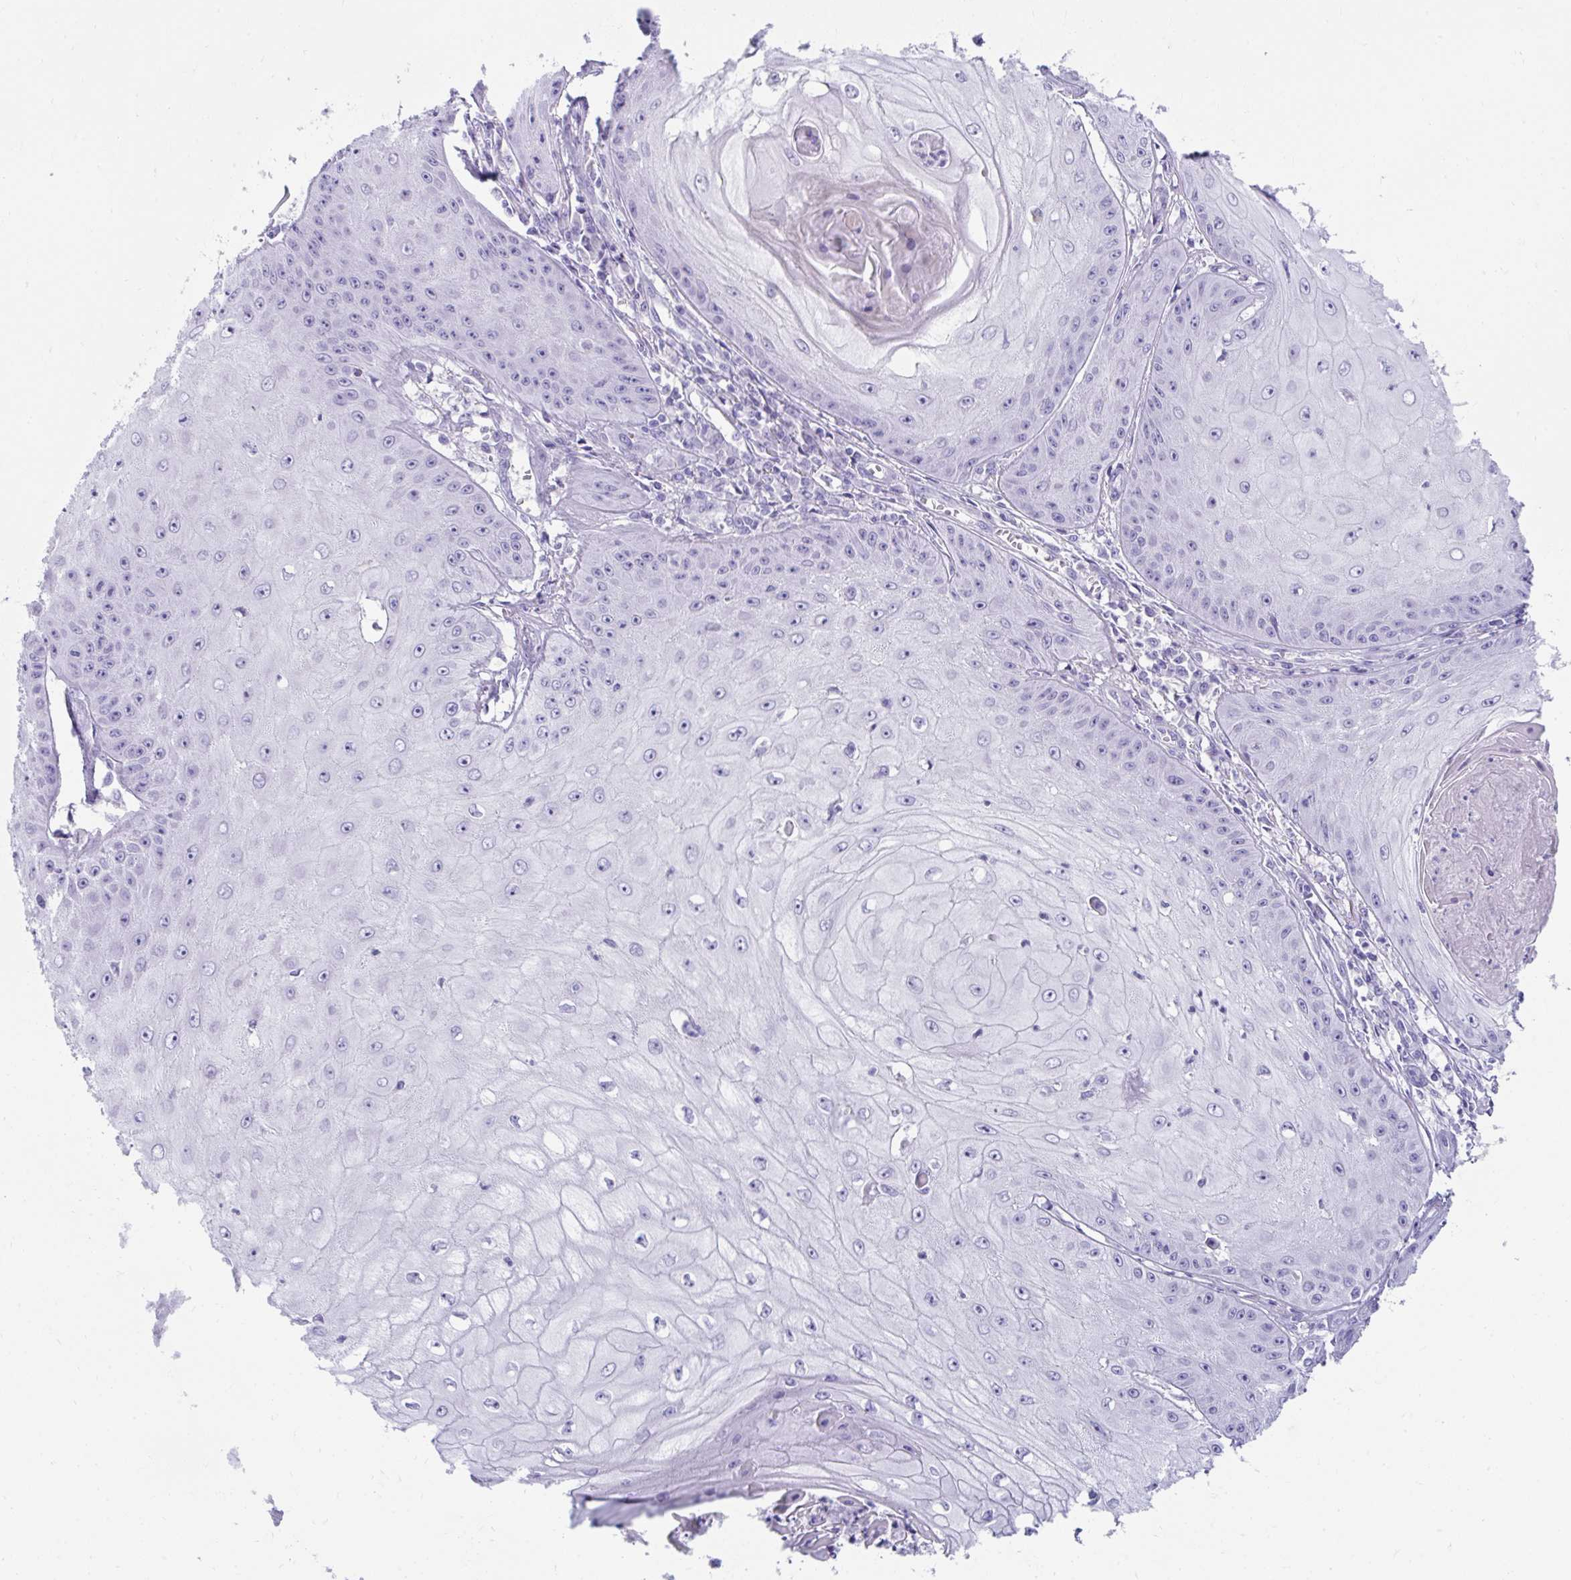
{"staining": {"intensity": "negative", "quantity": "none", "location": "none"}, "tissue": "skin cancer", "cell_type": "Tumor cells", "image_type": "cancer", "snomed": [{"axis": "morphology", "description": "Squamous cell carcinoma, NOS"}, {"axis": "topography", "description": "Skin"}], "caption": "High power microscopy photomicrograph of an IHC image of skin cancer, revealing no significant expression in tumor cells.", "gene": "SEC14L3", "patient": {"sex": "male", "age": 70}}